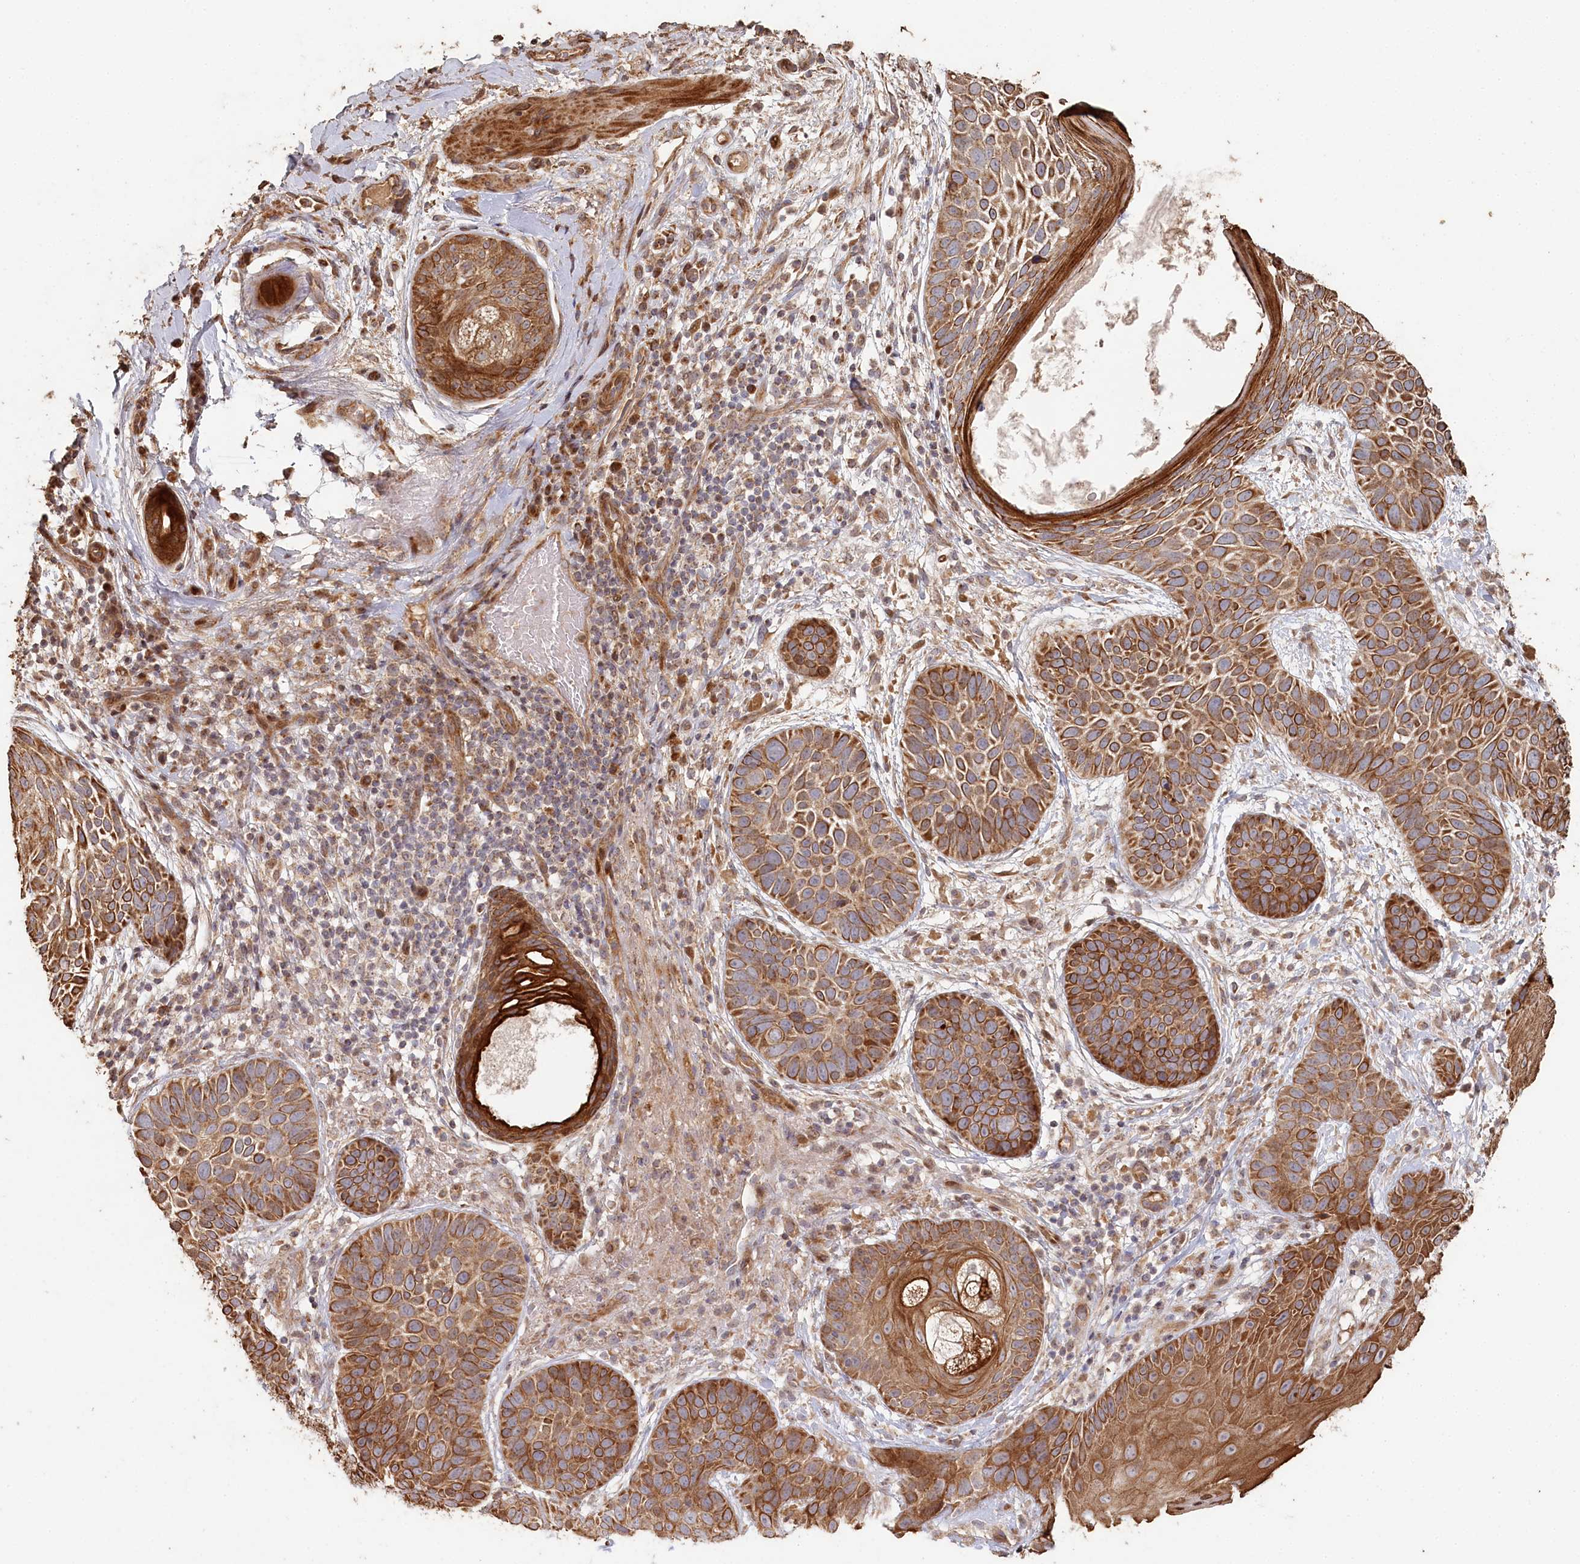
{"staining": {"intensity": "moderate", "quantity": ">75%", "location": "cytoplasmic/membranous"}, "tissue": "skin cancer", "cell_type": "Tumor cells", "image_type": "cancer", "snomed": [{"axis": "morphology", "description": "Basal cell carcinoma"}, {"axis": "topography", "description": "Skin"}], "caption": "Basal cell carcinoma (skin) tissue exhibits moderate cytoplasmic/membranous expression in approximately >75% of tumor cells, visualized by immunohistochemistry. The staining was performed using DAB, with brown indicating positive protein expression. Nuclei are stained blue with hematoxylin.", "gene": "HAL", "patient": {"sex": "male", "age": 85}}